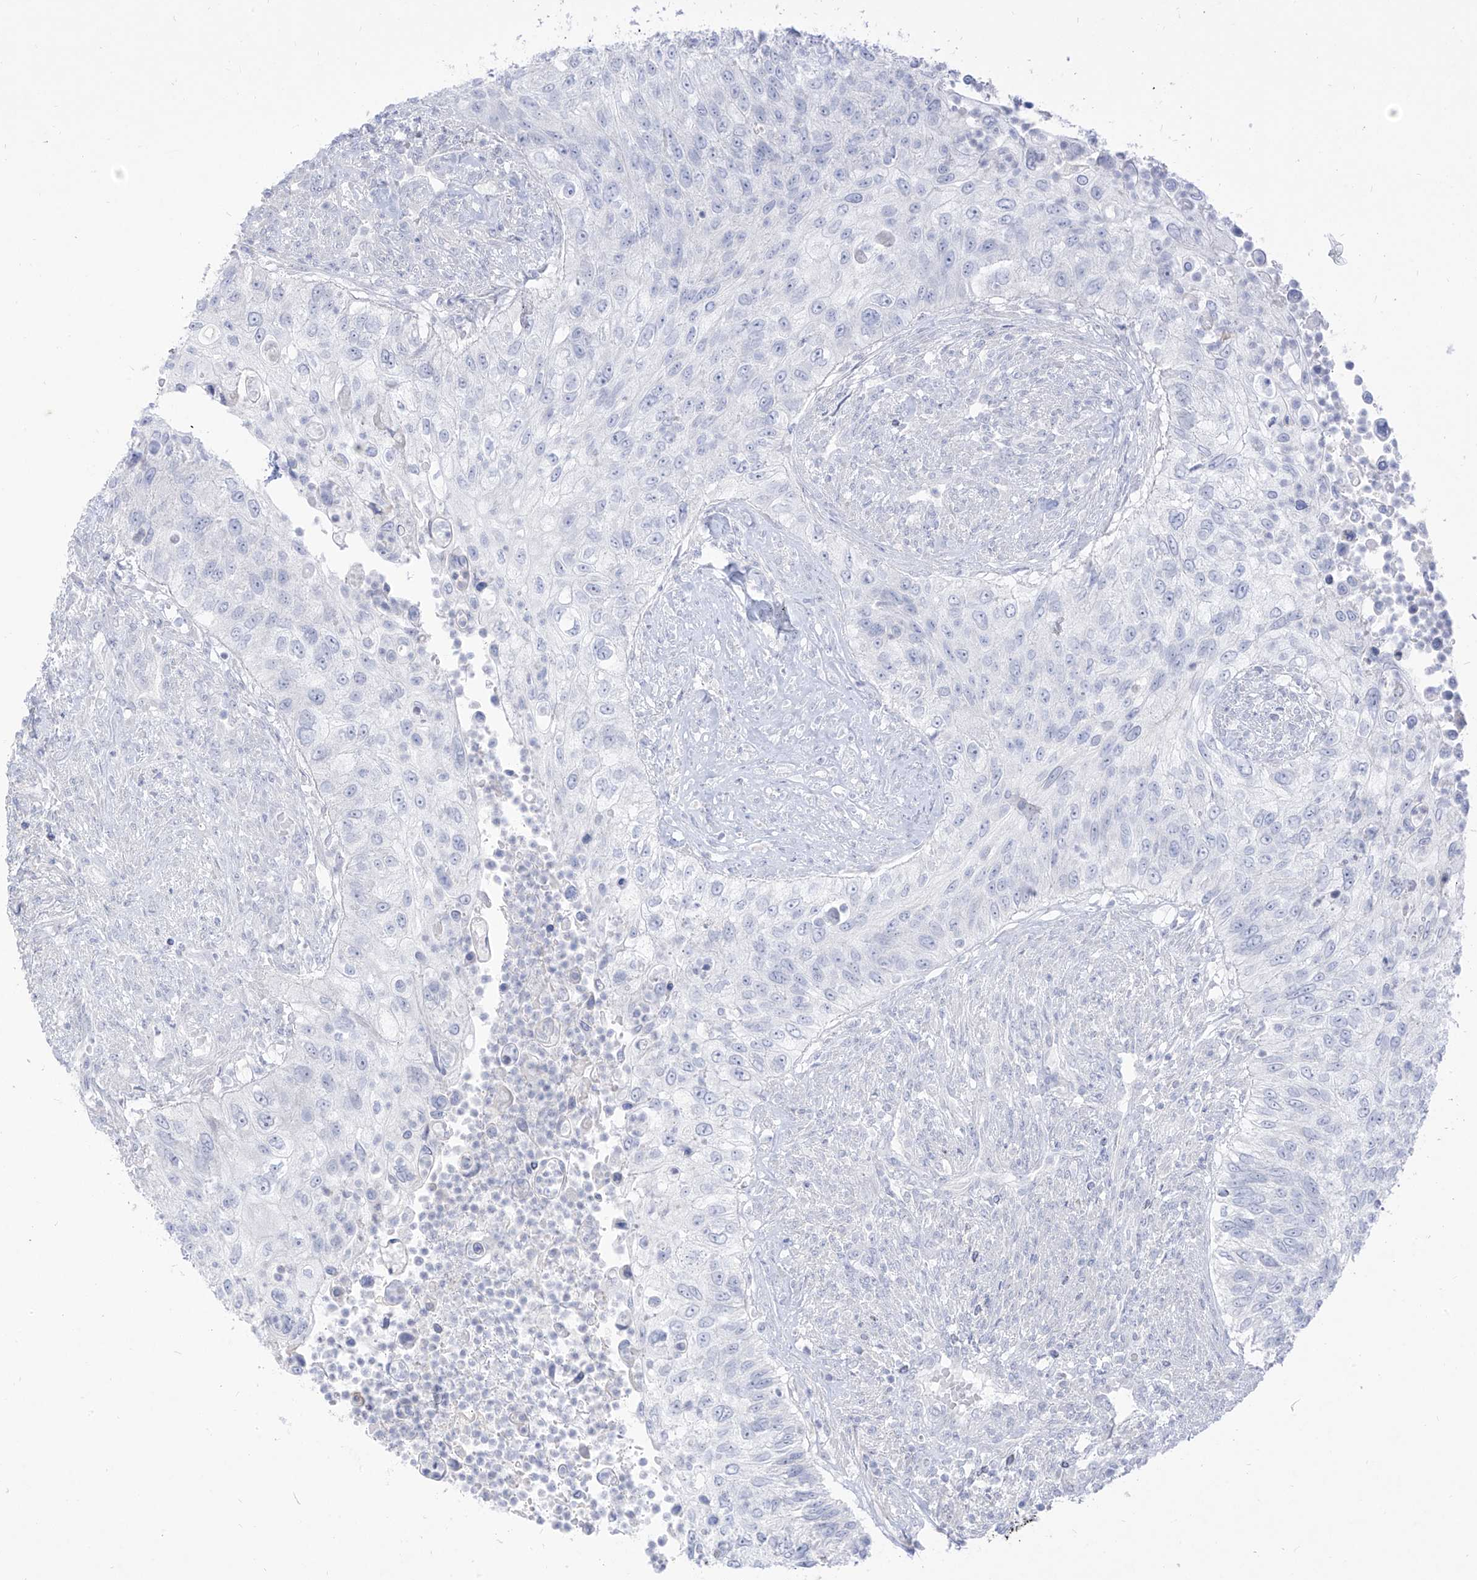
{"staining": {"intensity": "negative", "quantity": "none", "location": "none"}, "tissue": "urothelial cancer", "cell_type": "Tumor cells", "image_type": "cancer", "snomed": [{"axis": "morphology", "description": "Urothelial carcinoma, High grade"}, {"axis": "topography", "description": "Urinary bladder"}], "caption": "The micrograph displays no staining of tumor cells in high-grade urothelial carcinoma.", "gene": "TGM4", "patient": {"sex": "female", "age": 60}}